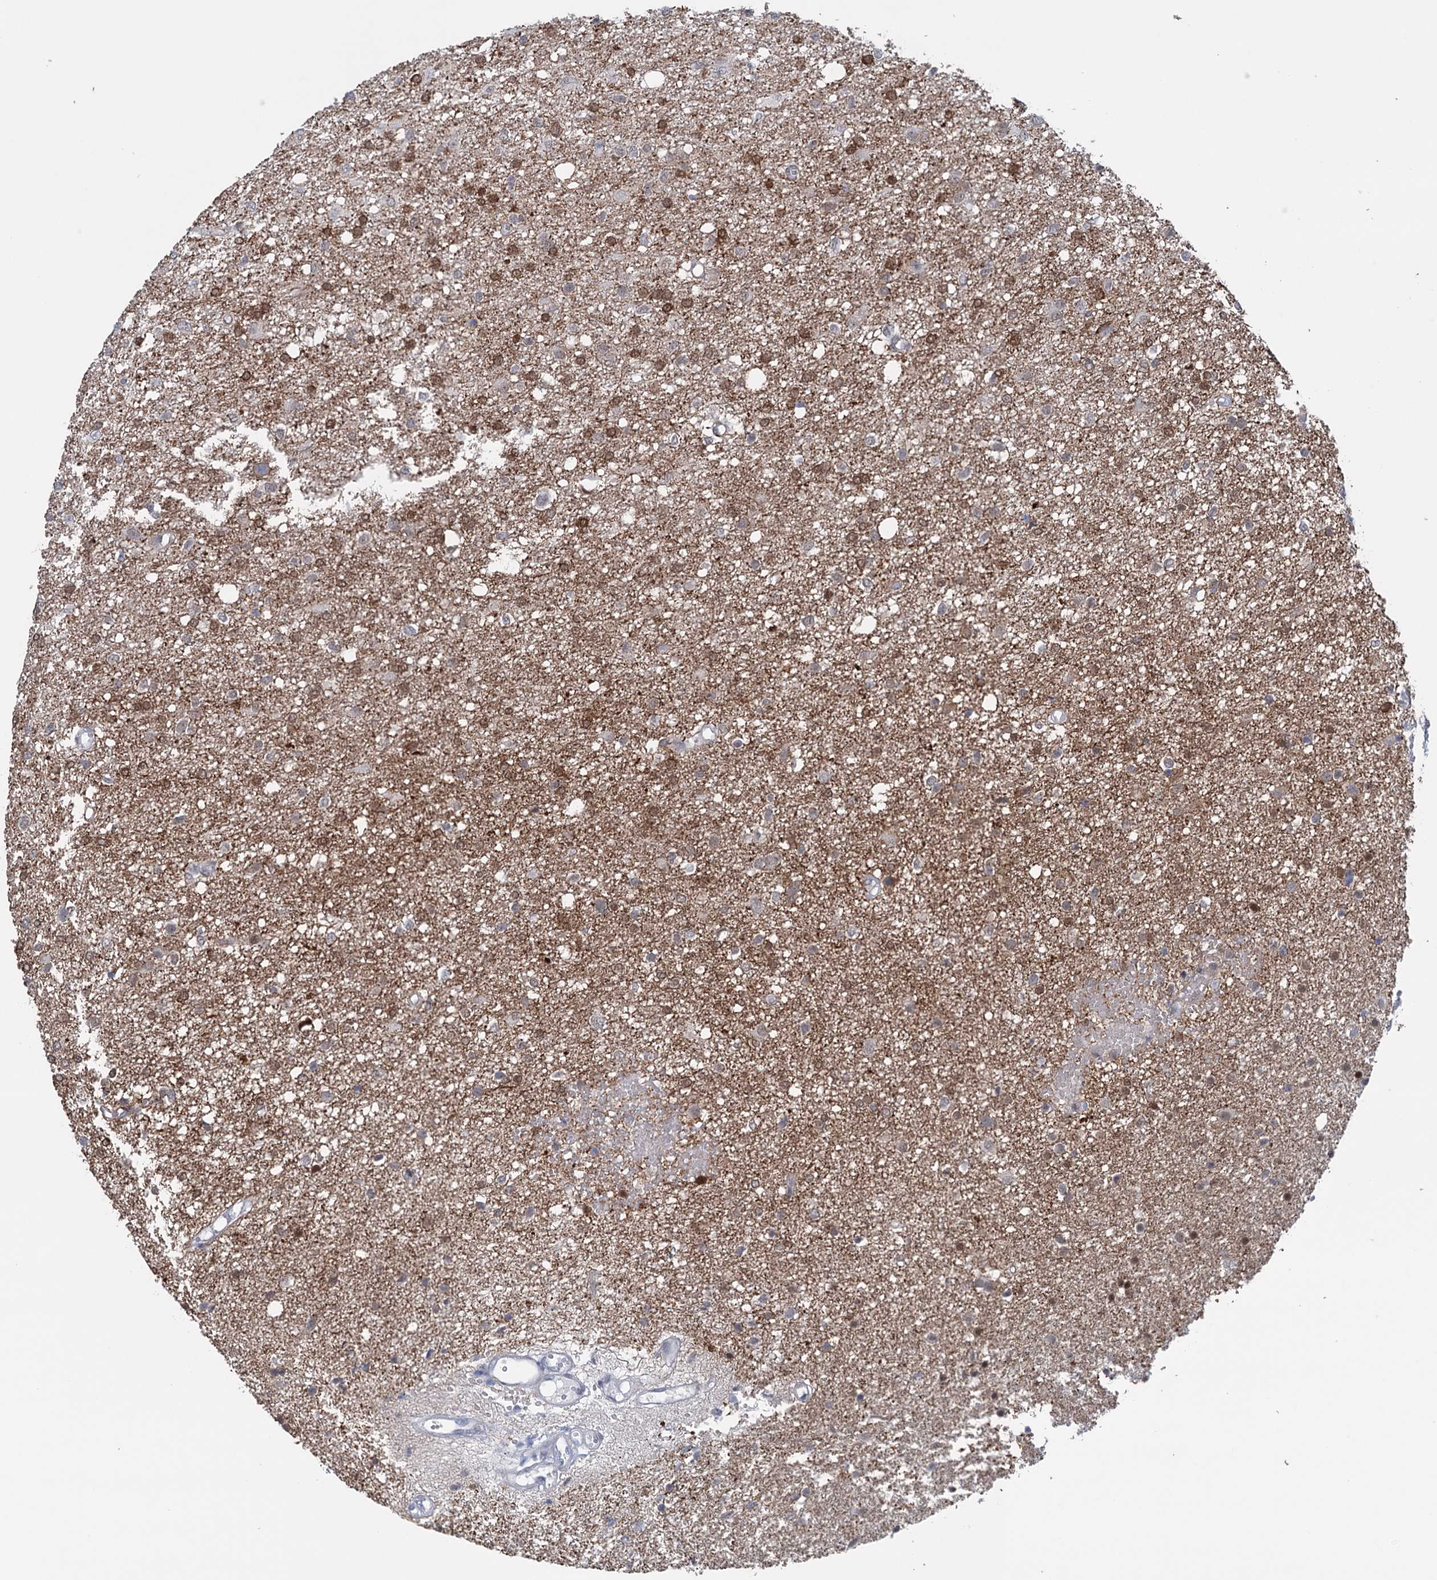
{"staining": {"intensity": "moderate", "quantity": "<25%", "location": "cytoplasmic/membranous,nuclear"}, "tissue": "glioma", "cell_type": "Tumor cells", "image_type": "cancer", "snomed": [{"axis": "morphology", "description": "Glioma, malignant, High grade"}, {"axis": "topography", "description": "Brain"}], "caption": "Immunohistochemical staining of glioma reveals low levels of moderate cytoplasmic/membranous and nuclear expression in approximately <25% of tumor cells. The staining was performed using DAB (3,3'-diaminobenzidine) to visualize the protein expression in brown, while the nuclei were stained in blue with hematoxylin (Magnification: 20x).", "gene": "FAM53A", "patient": {"sex": "female", "age": 59}}